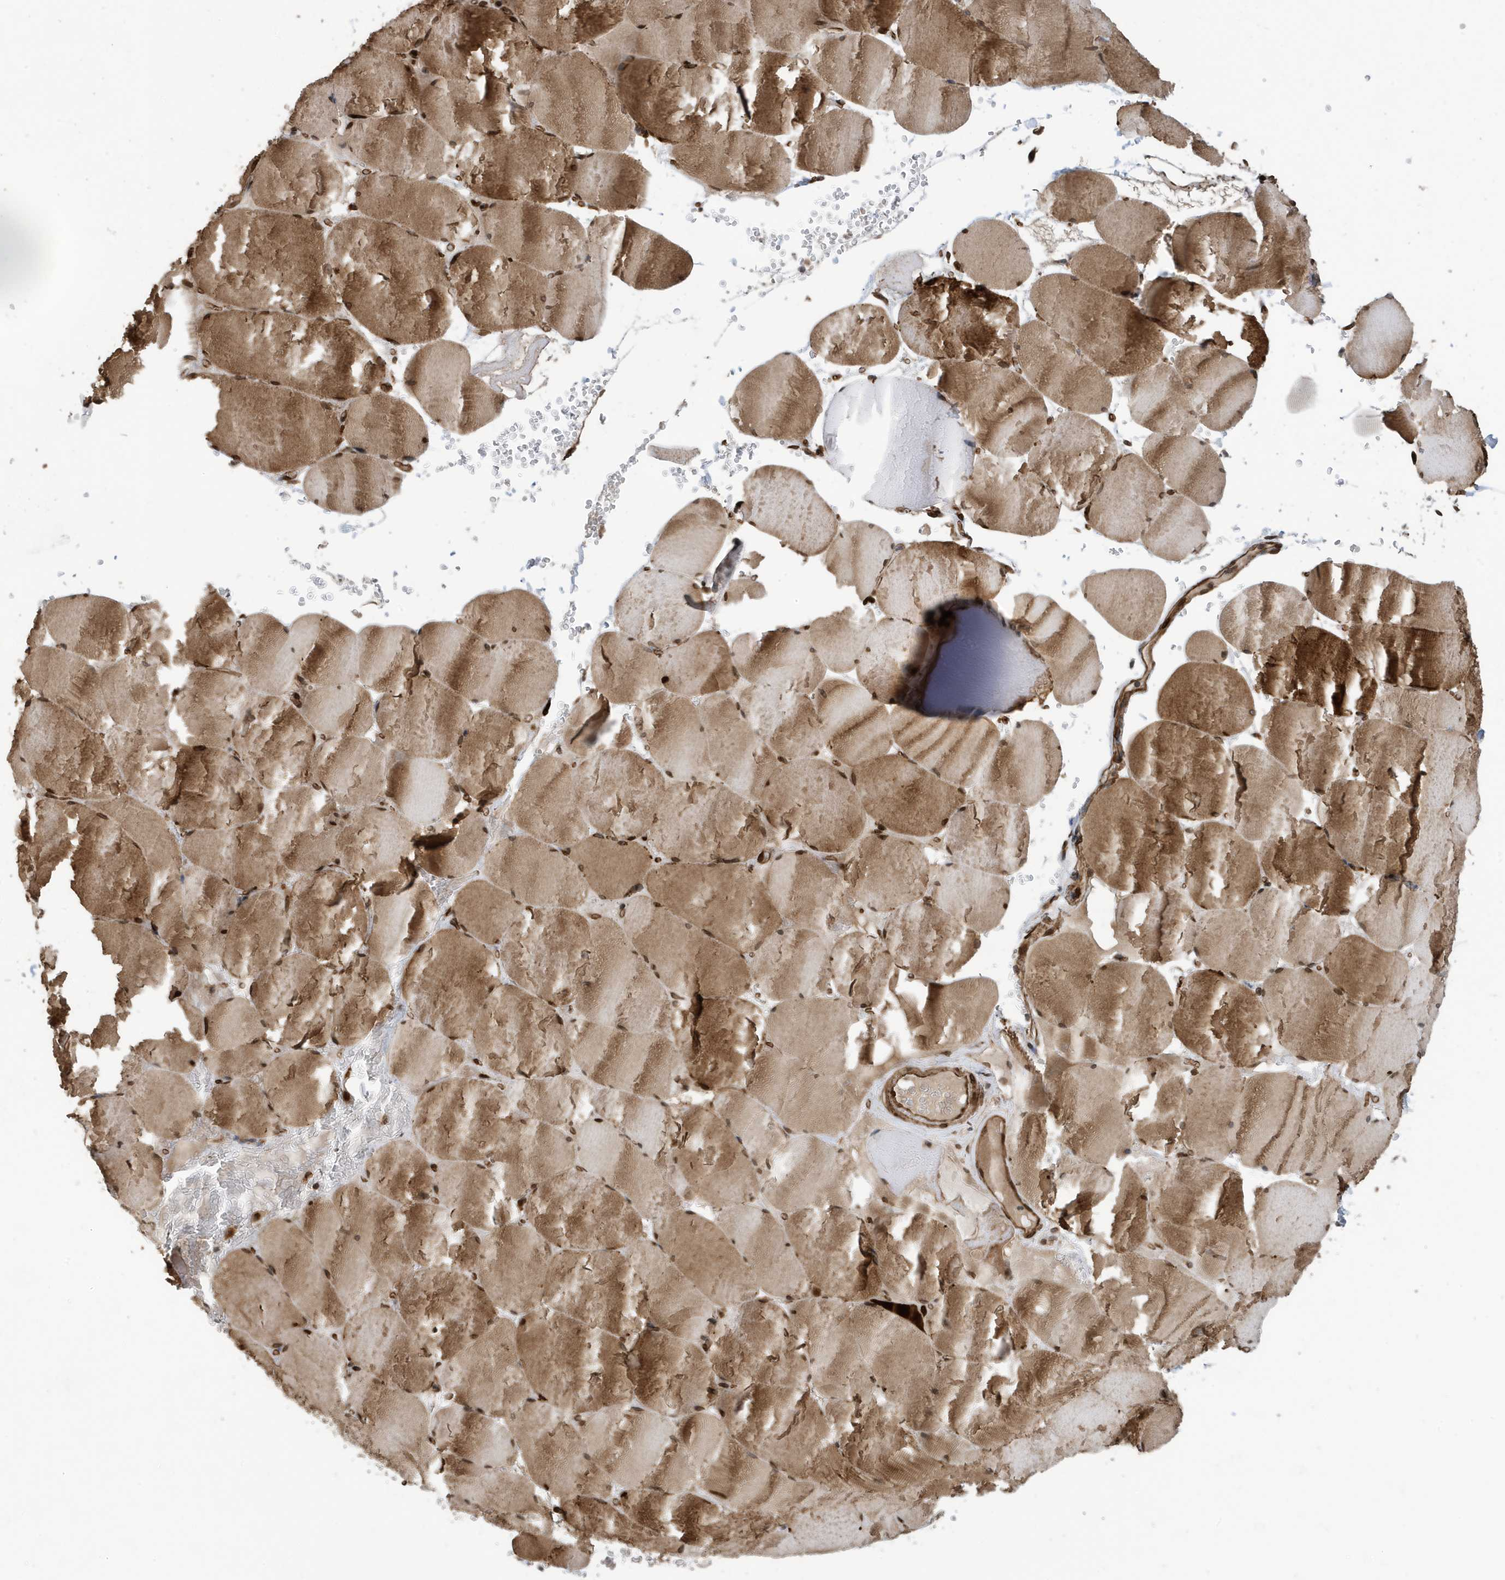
{"staining": {"intensity": "moderate", "quantity": ">75%", "location": "cytoplasmic/membranous,nuclear"}, "tissue": "skeletal muscle", "cell_type": "Myocytes", "image_type": "normal", "snomed": [{"axis": "morphology", "description": "Normal tissue, NOS"}, {"axis": "topography", "description": "Skeletal muscle"}, {"axis": "topography", "description": "Head-Neck"}], "caption": "Unremarkable skeletal muscle was stained to show a protein in brown. There is medium levels of moderate cytoplasmic/membranous,nuclear expression in approximately >75% of myocytes. (DAB (3,3'-diaminobenzidine) = brown stain, brightfield microscopy at high magnification).", "gene": "DUSP18", "patient": {"sex": "male", "age": 66}}